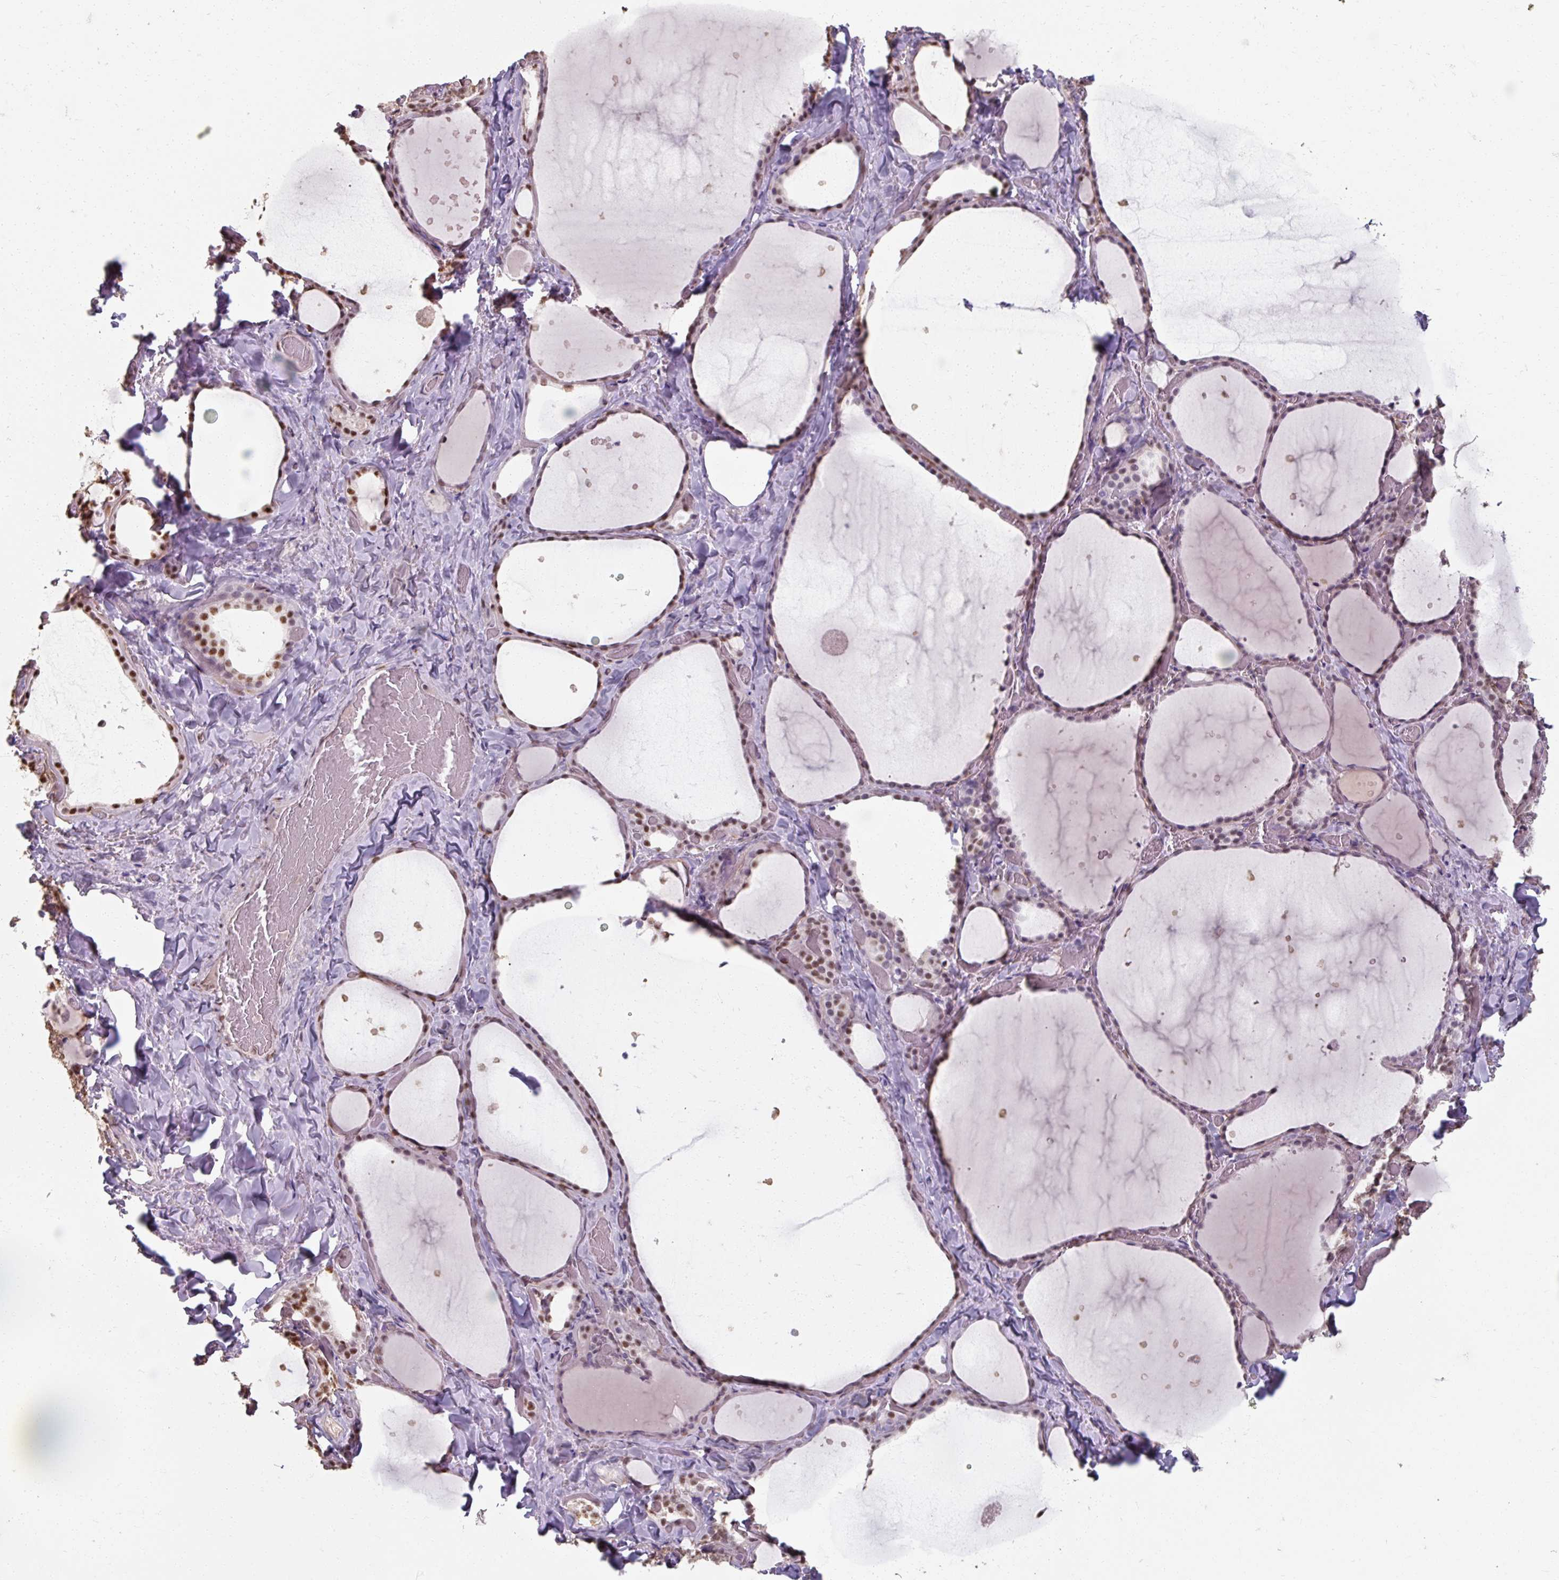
{"staining": {"intensity": "moderate", "quantity": "25%-75%", "location": "nuclear"}, "tissue": "thyroid gland", "cell_type": "Glandular cells", "image_type": "normal", "snomed": [{"axis": "morphology", "description": "Normal tissue, NOS"}, {"axis": "topography", "description": "Thyroid gland"}], "caption": "Protein expression analysis of normal thyroid gland exhibits moderate nuclear positivity in approximately 25%-75% of glandular cells.", "gene": "ENSG00000291316", "patient": {"sex": "female", "age": 36}}